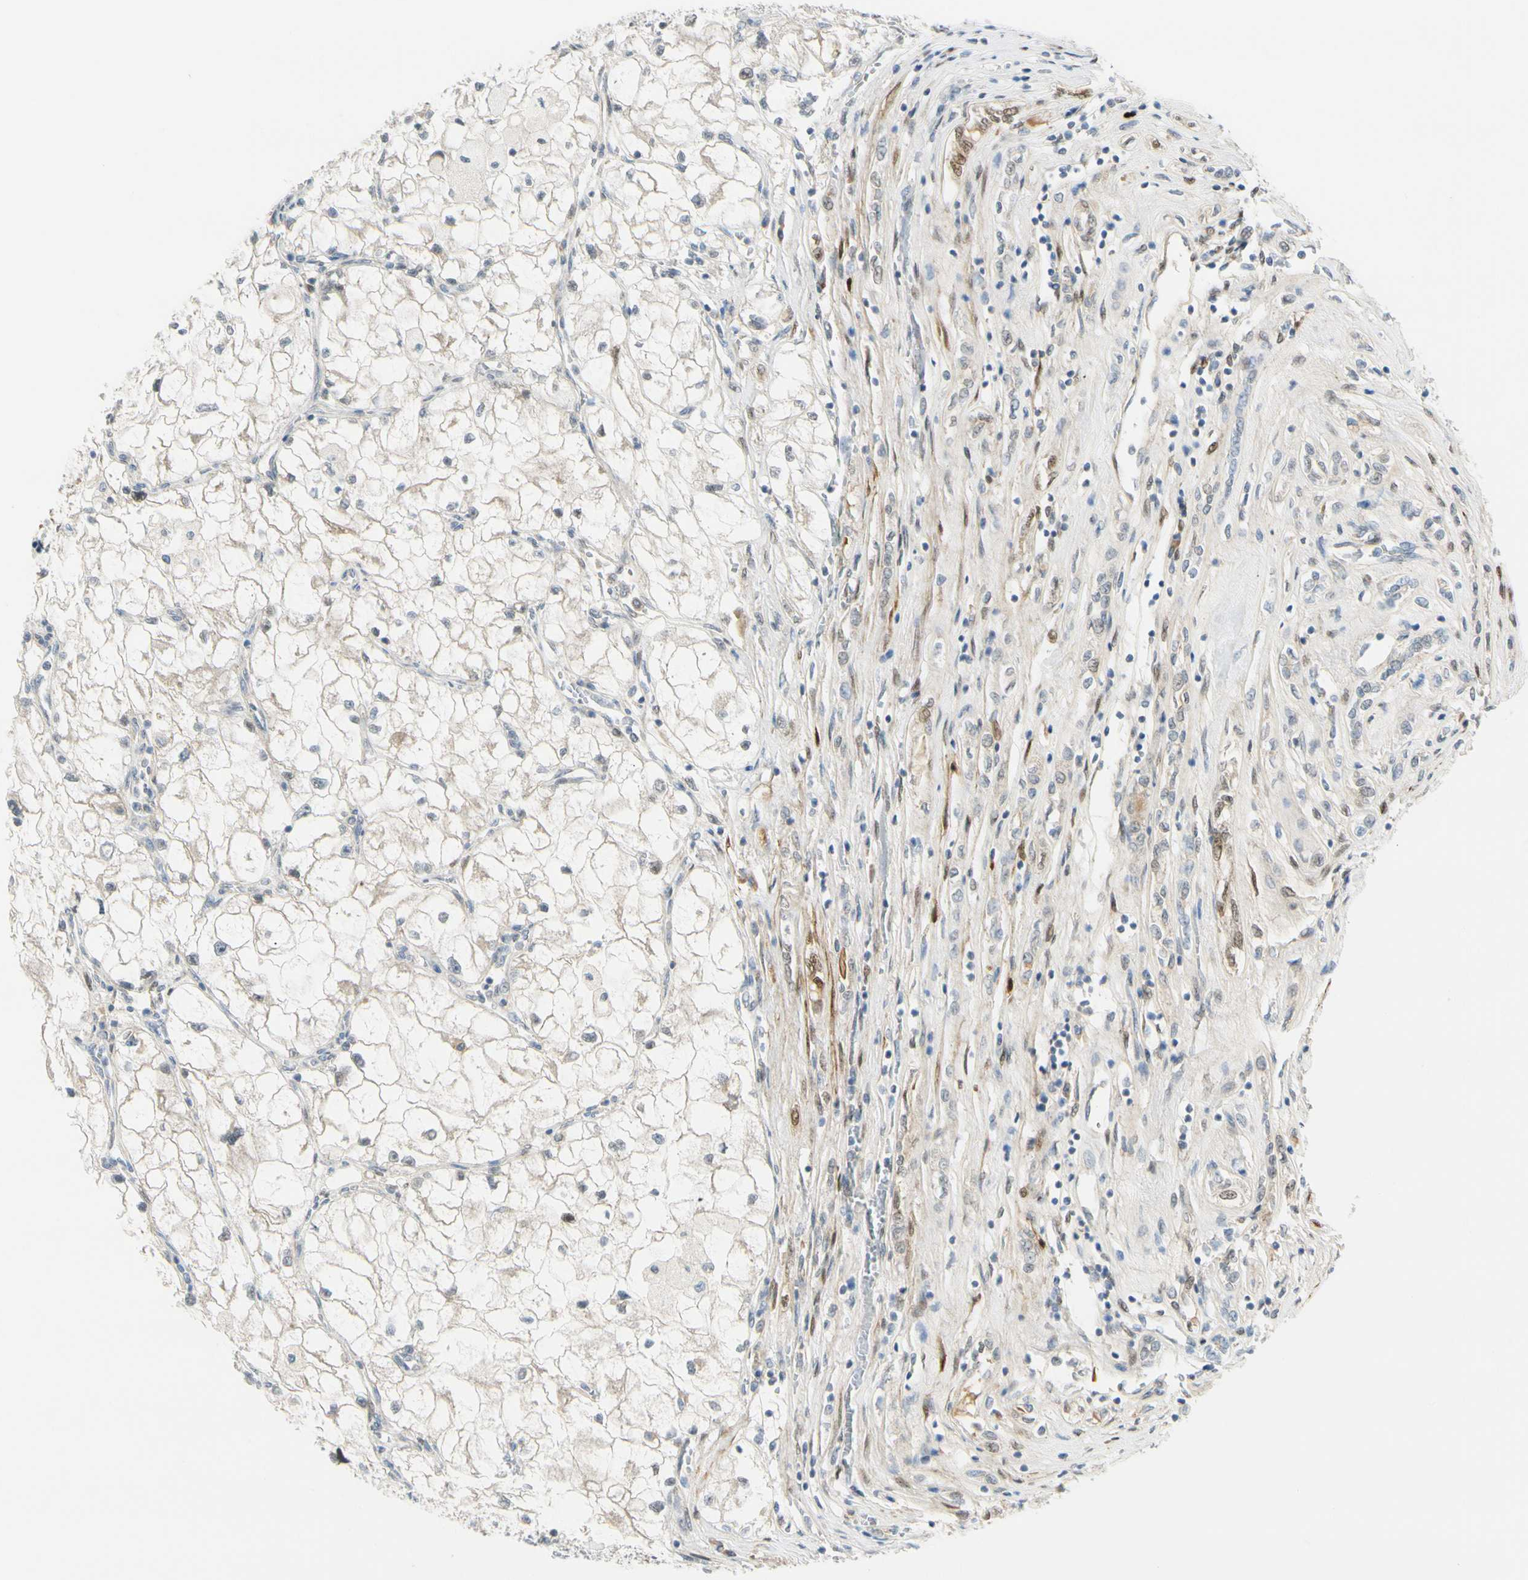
{"staining": {"intensity": "negative", "quantity": "none", "location": "none"}, "tissue": "renal cancer", "cell_type": "Tumor cells", "image_type": "cancer", "snomed": [{"axis": "morphology", "description": "Adenocarcinoma, NOS"}, {"axis": "topography", "description": "Kidney"}], "caption": "Renal cancer stained for a protein using IHC shows no expression tumor cells.", "gene": "FHL2", "patient": {"sex": "female", "age": 70}}